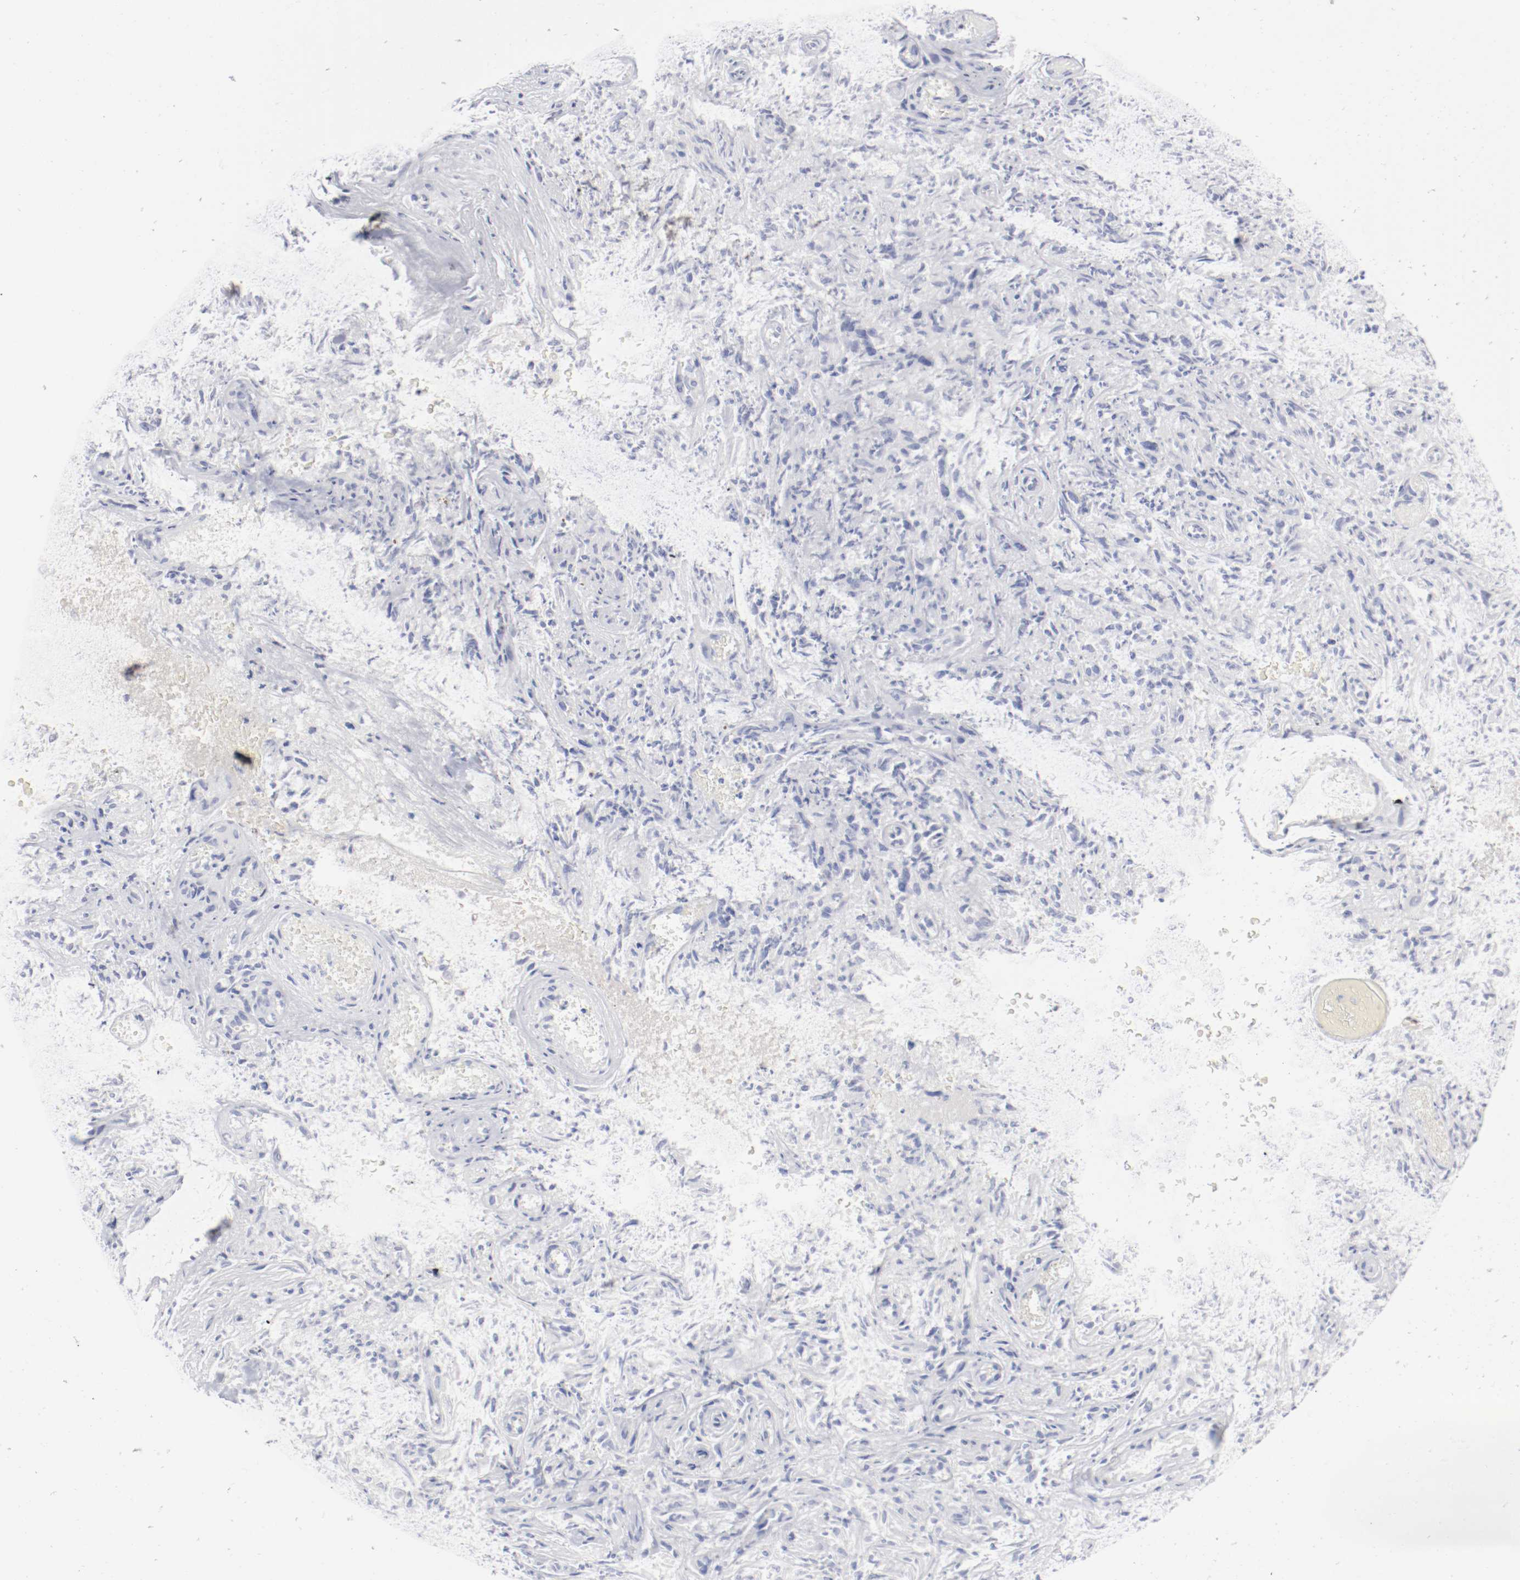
{"staining": {"intensity": "weak", "quantity": "25%-75%", "location": "cytoplasmic/membranous"}, "tissue": "glioma", "cell_type": "Tumor cells", "image_type": "cancer", "snomed": [{"axis": "morphology", "description": "Normal tissue, NOS"}, {"axis": "morphology", "description": "Glioma, malignant, High grade"}, {"axis": "topography", "description": "Cerebral cortex"}], "caption": "Glioma tissue reveals weak cytoplasmic/membranous expression in approximately 25%-75% of tumor cells (Brightfield microscopy of DAB IHC at high magnification).", "gene": "DNAL4", "patient": {"sex": "male", "age": 75}}